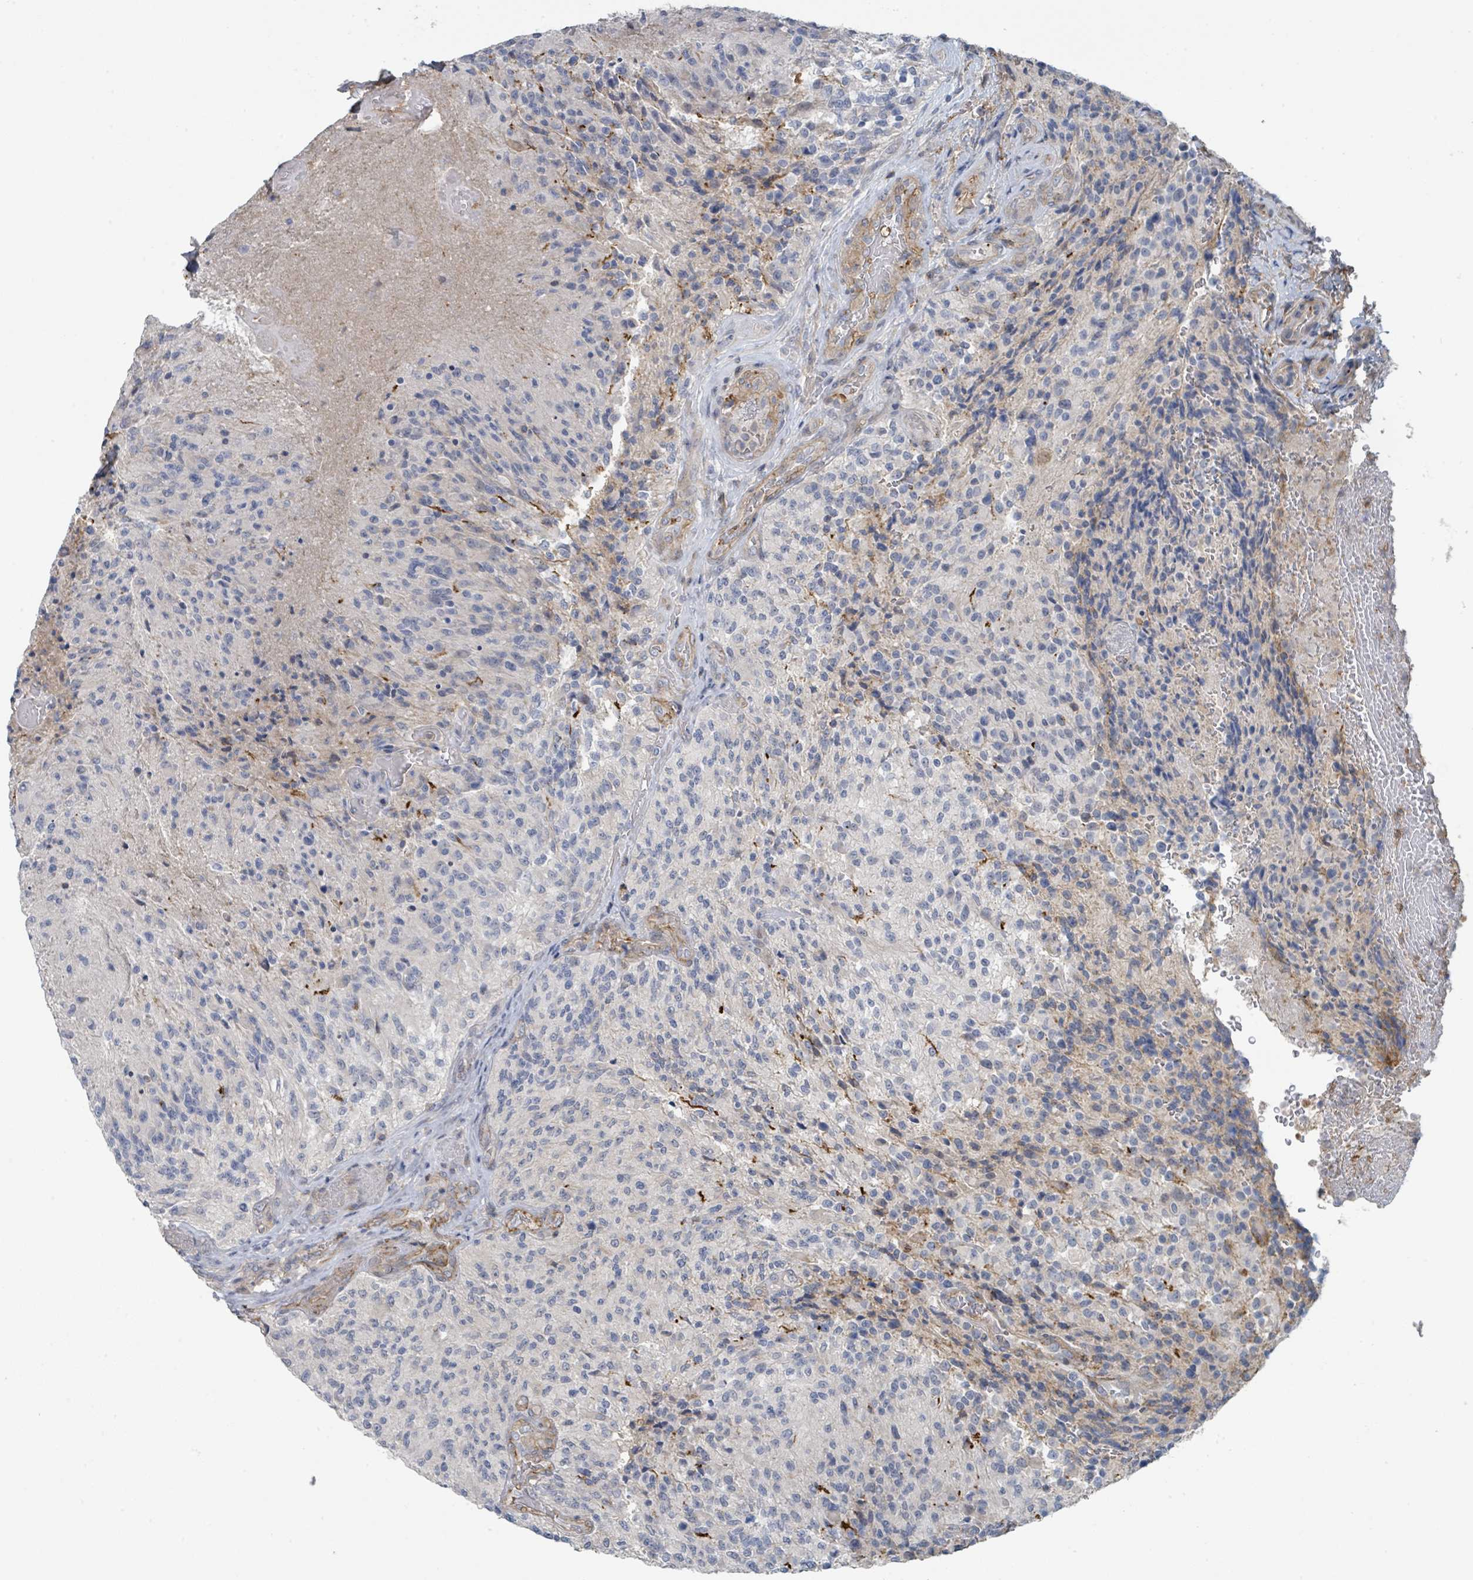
{"staining": {"intensity": "negative", "quantity": "none", "location": "none"}, "tissue": "glioma", "cell_type": "Tumor cells", "image_type": "cancer", "snomed": [{"axis": "morphology", "description": "Normal tissue, NOS"}, {"axis": "morphology", "description": "Glioma, malignant, High grade"}, {"axis": "topography", "description": "Cerebral cortex"}], "caption": "Glioma stained for a protein using IHC exhibits no expression tumor cells.", "gene": "LRRC42", "patient": {"sex": "male", "age": 56}}